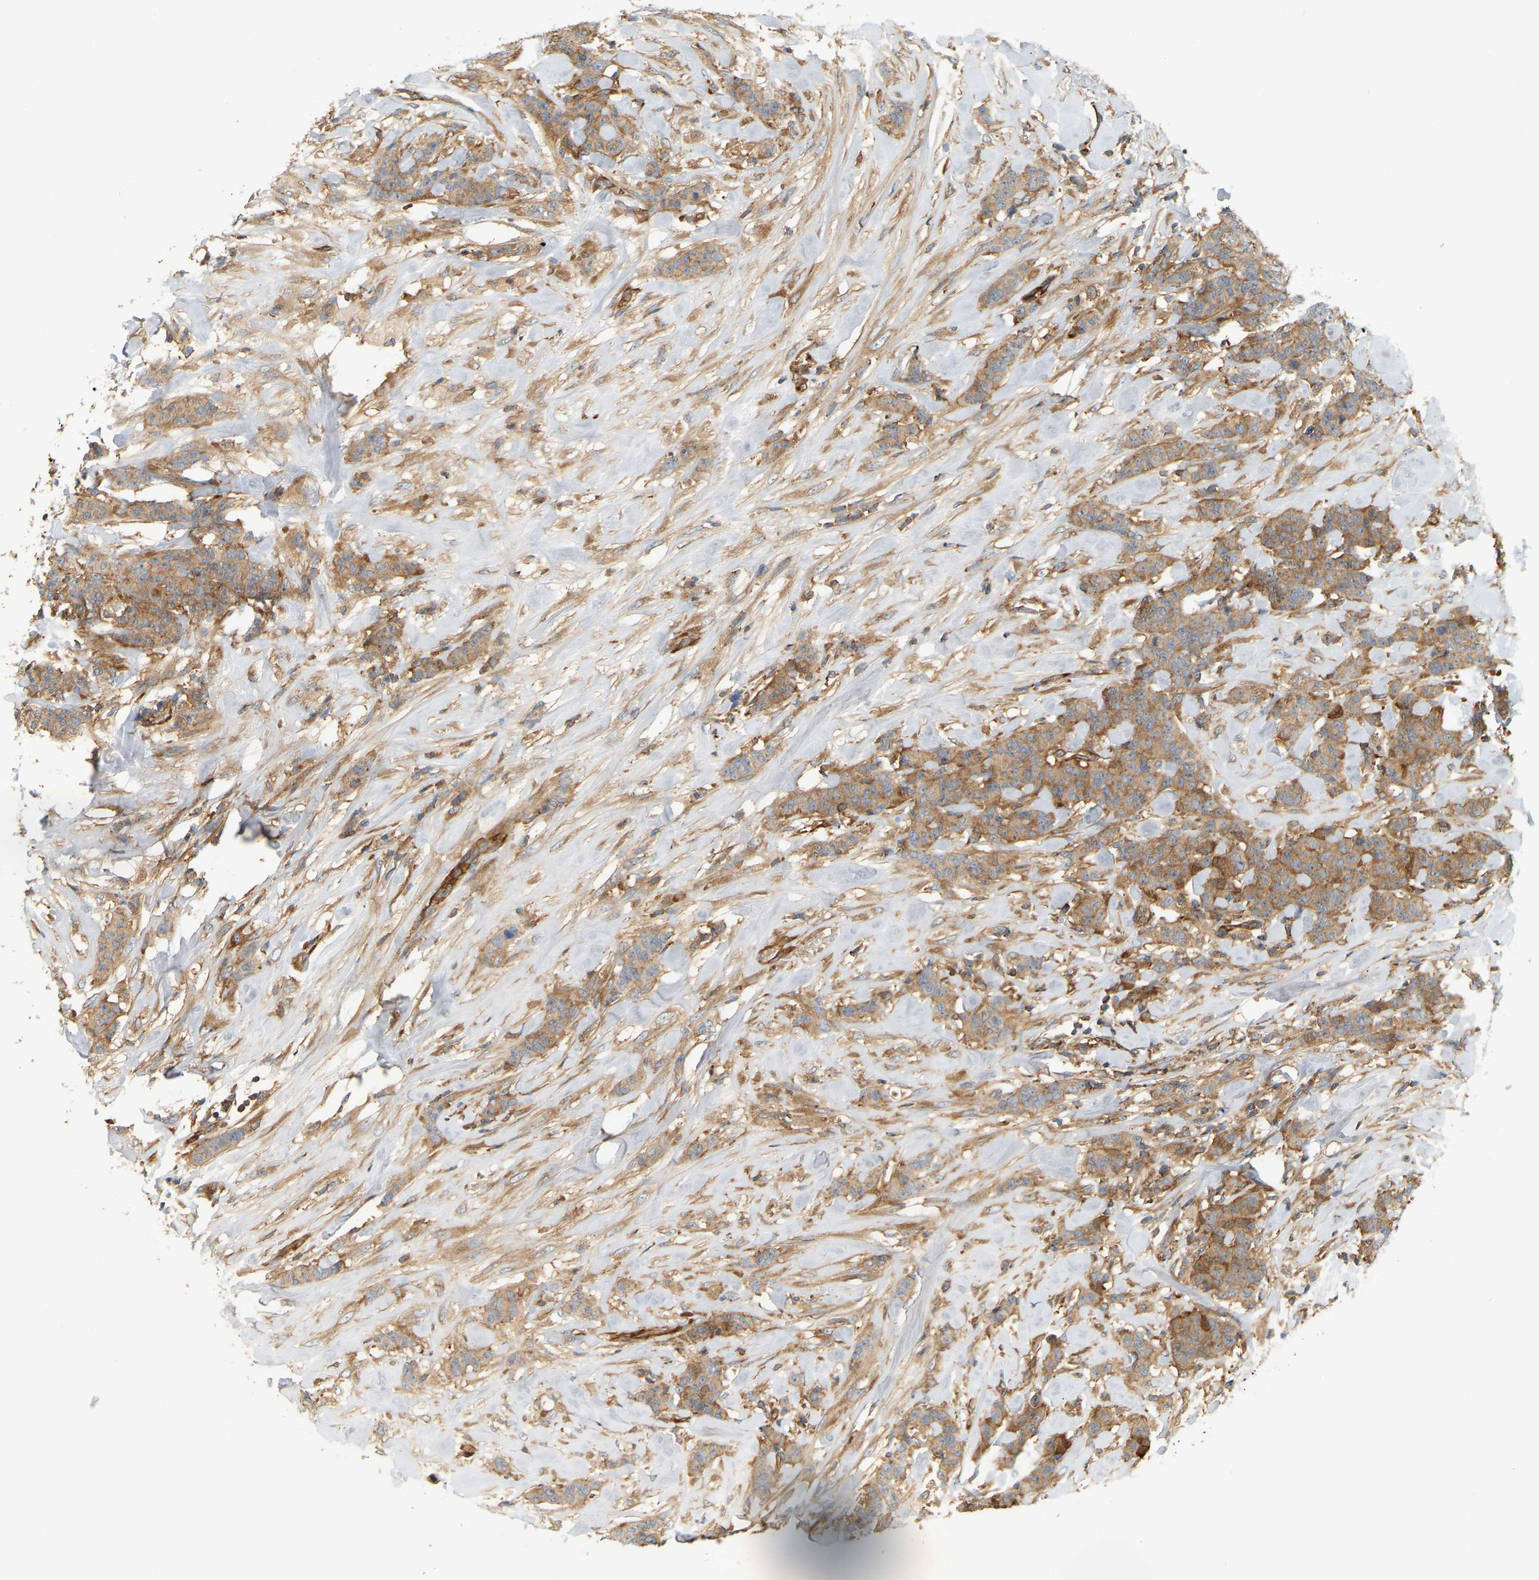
{"staining": {"intensity": "moderate", "quantity": ">75%", "location": "cytoplasmic/membranous"}, "tissue": "breast cancer", "cell_type": "Tumor cells", "image_type": "cancer", "snomed": [{"axis": "morphology", "description": "Normal tissue, NOS"}, {"axis": "morphology", "description": "Duct carcinoma"}, {"axis": "topography", "description": "Breast"}], "caption": "Brown immunohistochemical staining in human breast cancer (invasive ductal carcinoma) demonstrates moderate cytoplasmic/membranous positivity in approximately >75% of tumor cells.", "gene": "AKAP13", "patient": {"sex": "female", "age": 40}}